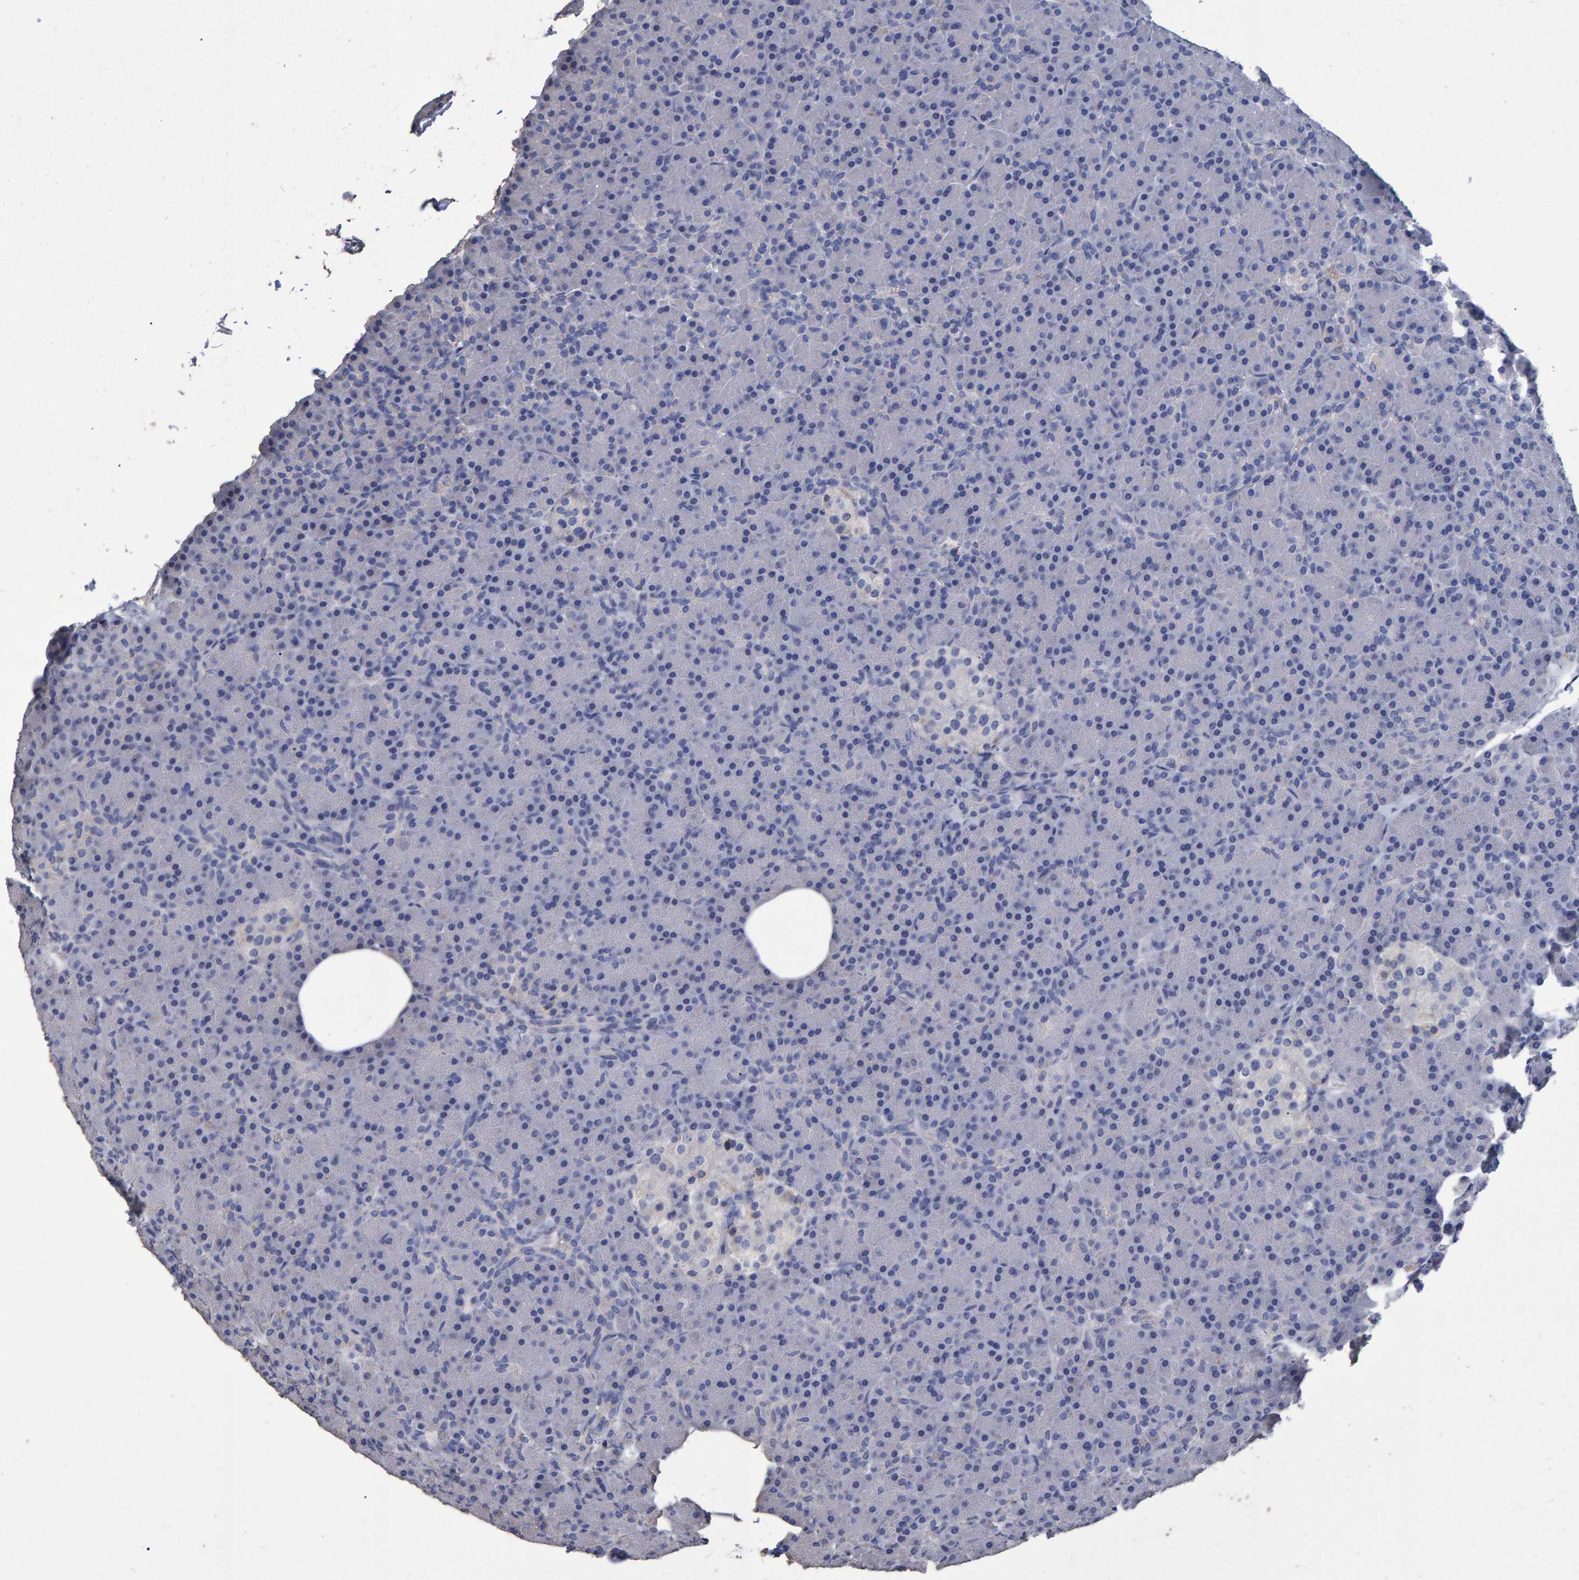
{"staining": {"intensity": "negative", "quantity": "none", "location": "none"}, "tissue": "pancreas", "cell_type": "Exocrine glandular cells", "image_type": "normal", "snomed": [{"axis": "morphology", "description": "Normal tissue, NOS"}, {"axis": "topography", "description": "Pancreas"}], "caption": "IHC image of normal human pancreas stained for a protein (brown), which demonstrates no staining in exocrine glandular cells.", "gene": "HEMGN", "patient": {"sex": "female", "age": 43}}